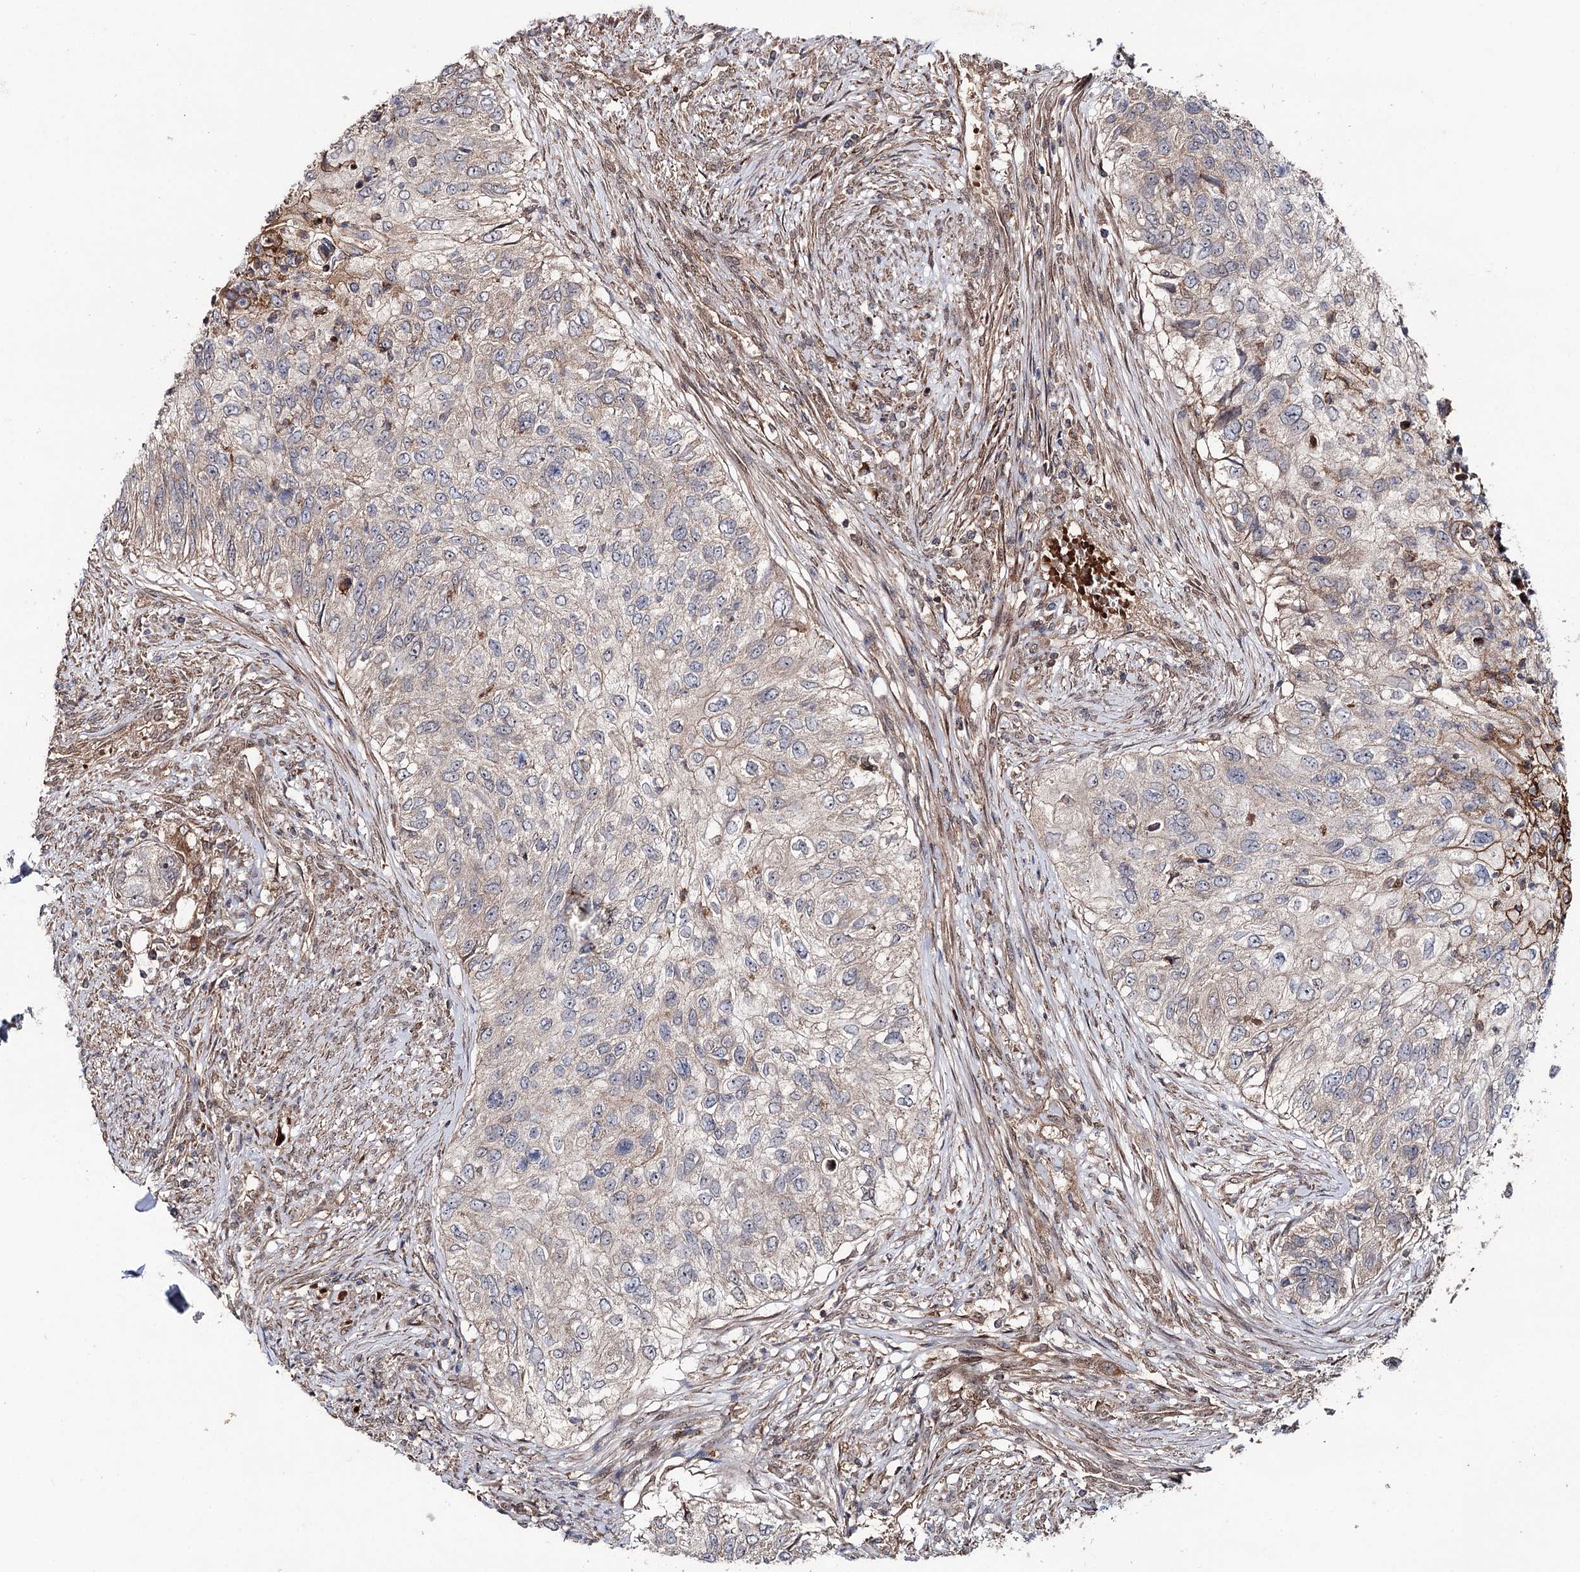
{"staining": {"intensity": "strong", "quantity": "<25%", "location": "cytoplasmic/membranous"}, "tissue": "urothelial cancer", "cell_type": "Tumor cells", "image_type": "cancer", "snomed": [{"axis": "morphology", "description": "Urothelial carcinoma, High grade"}, {"axis": "topography", "description": "Urinary bladder"}], "caption": "Protein staining of urothelial cancer tissue reveals strong cytoplasmic/membranous expression in about <25% of tumor cells.", "gene": "MSANTD2", "patient": {"sex": "female", "age": 60}}